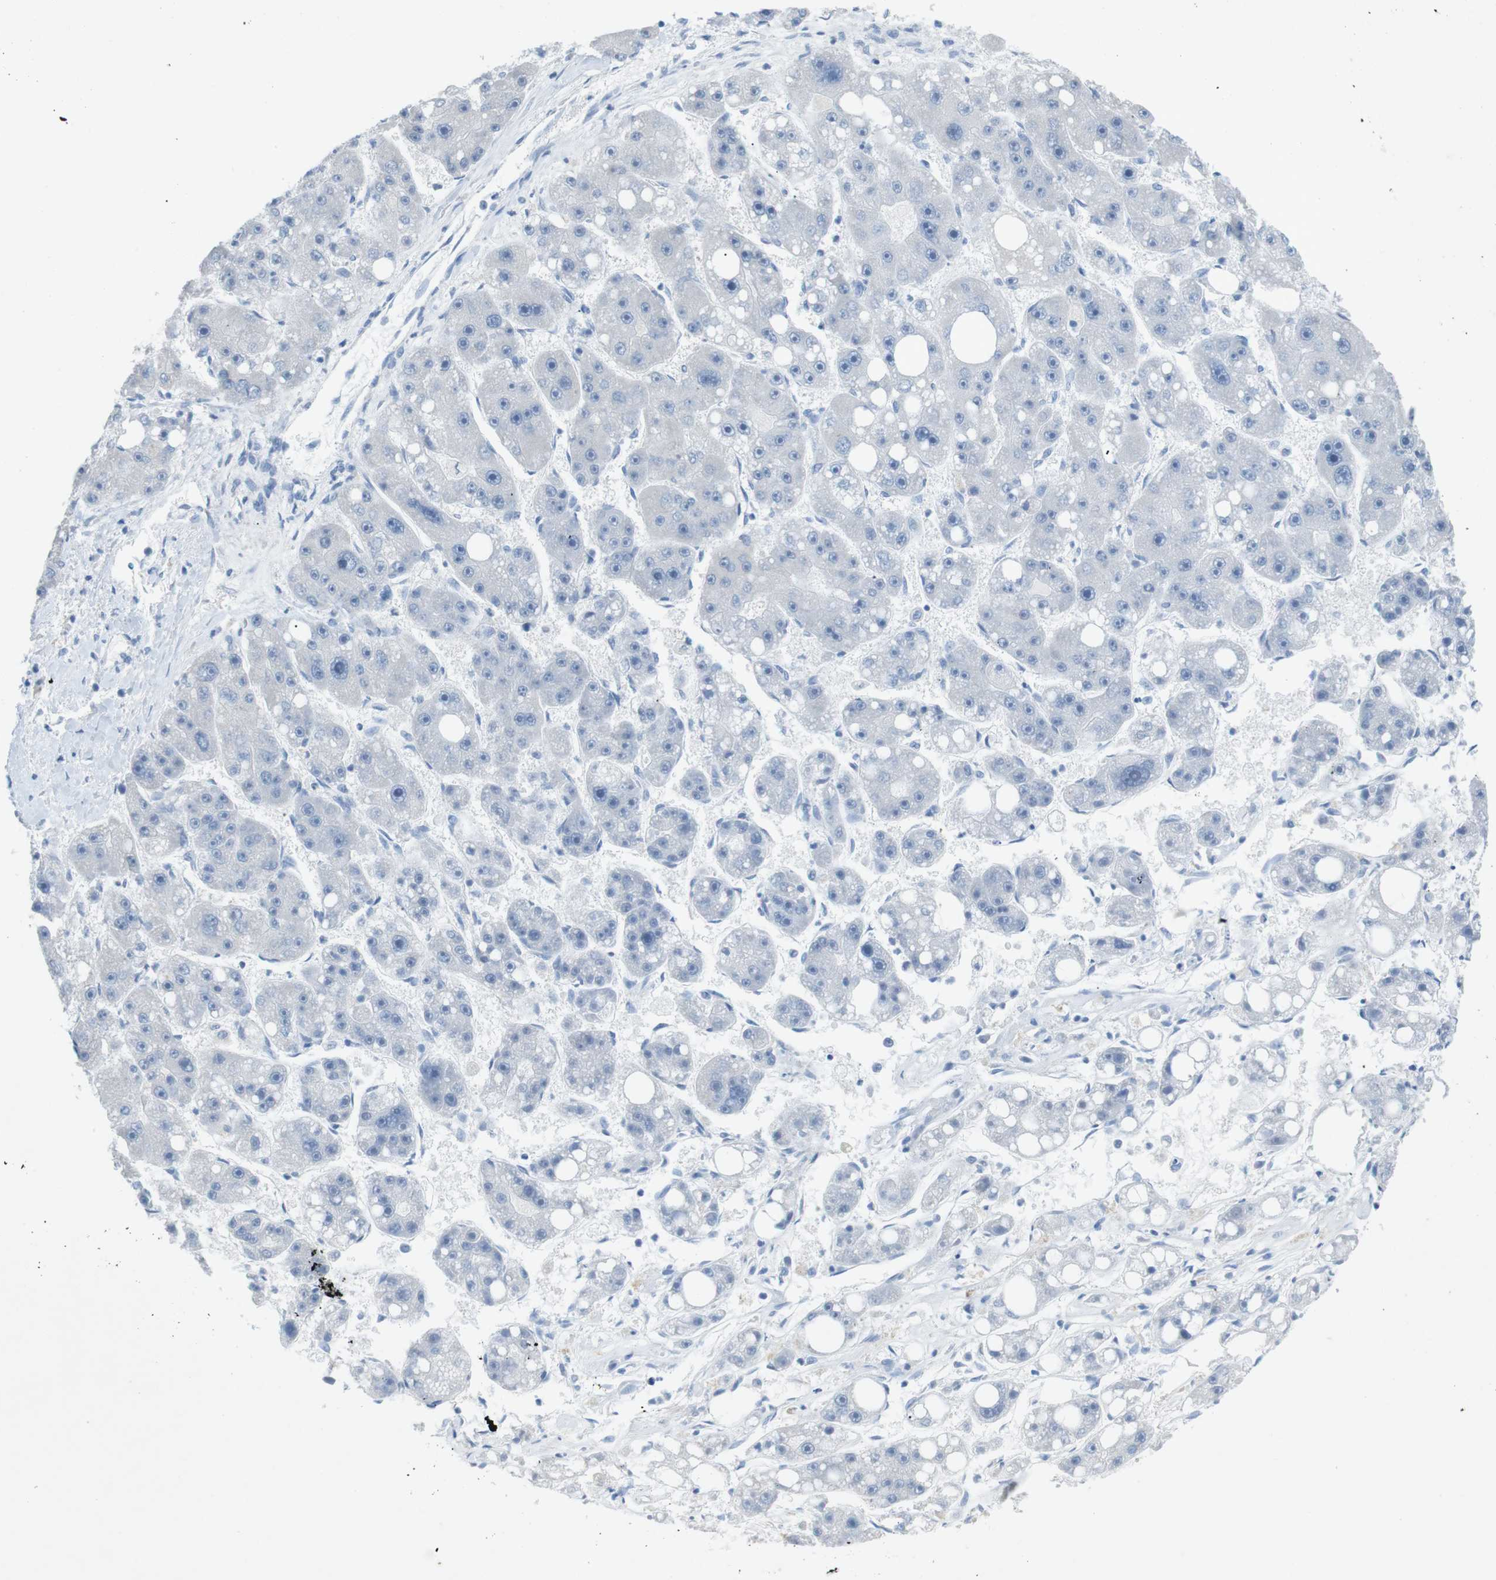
{"staining": {"intensity": "negative", "quantity": "none", "location": "none"}, "tissue": "liver cancer", "cell_type": "Tumor cells", "image_type": "cancer", "snomed": [{"axis": "morphology", "description": "Carcinoma, Hepatocellular, NOS"}, {"axis": "topography", "description": "Liver"}], "caption": "DAB (3,3'-diaminobenzidine) immunohistochemical staining of human liver cancer demonstrates no significant staining in tumor cells.", "gene": "SALL4", "patient": {"sex": "female", "age": 61}}